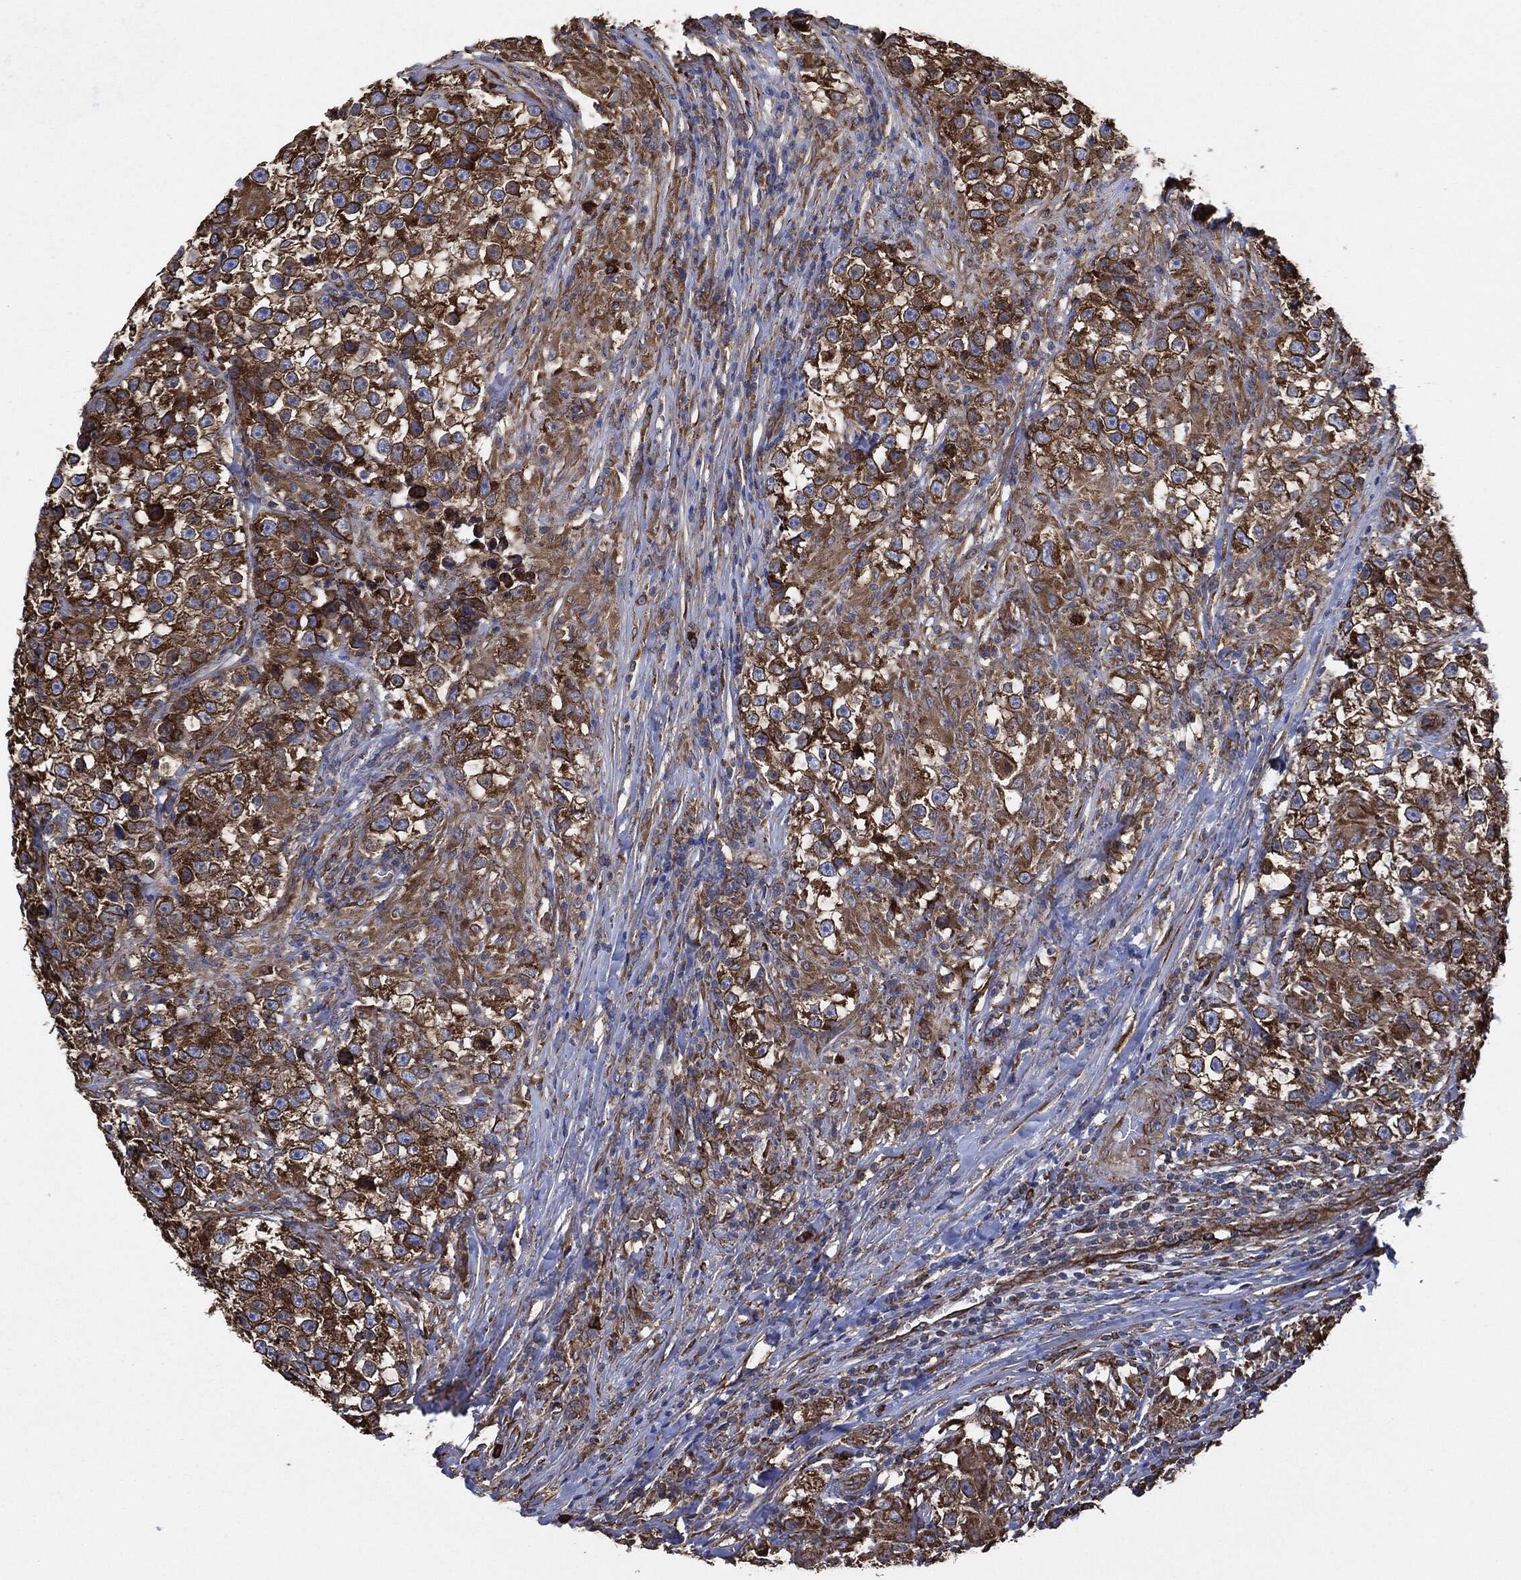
{"staining": {"intensity": "moderate", "quantity": ">75%", "location": "cytoplasmic/membranous"}, "tissue": "testis cancer", "cell_type": "Tumor cells", "image_type": "cancer", "snomed": [{"axis": "morphology", "description": "Seminoma, NOS"}, {"axis": "topography", "description": "Testis"}], "caption": "Moderate cytoplasmic/membranous protein staining is appreciated in about >75% of tumor cells in seminoma (testis). Ihc stains the protein of interest in brown and the nuclei are stained blue.", "gene": "AMFR", "patient": {"sex": "male", "age": 46}}